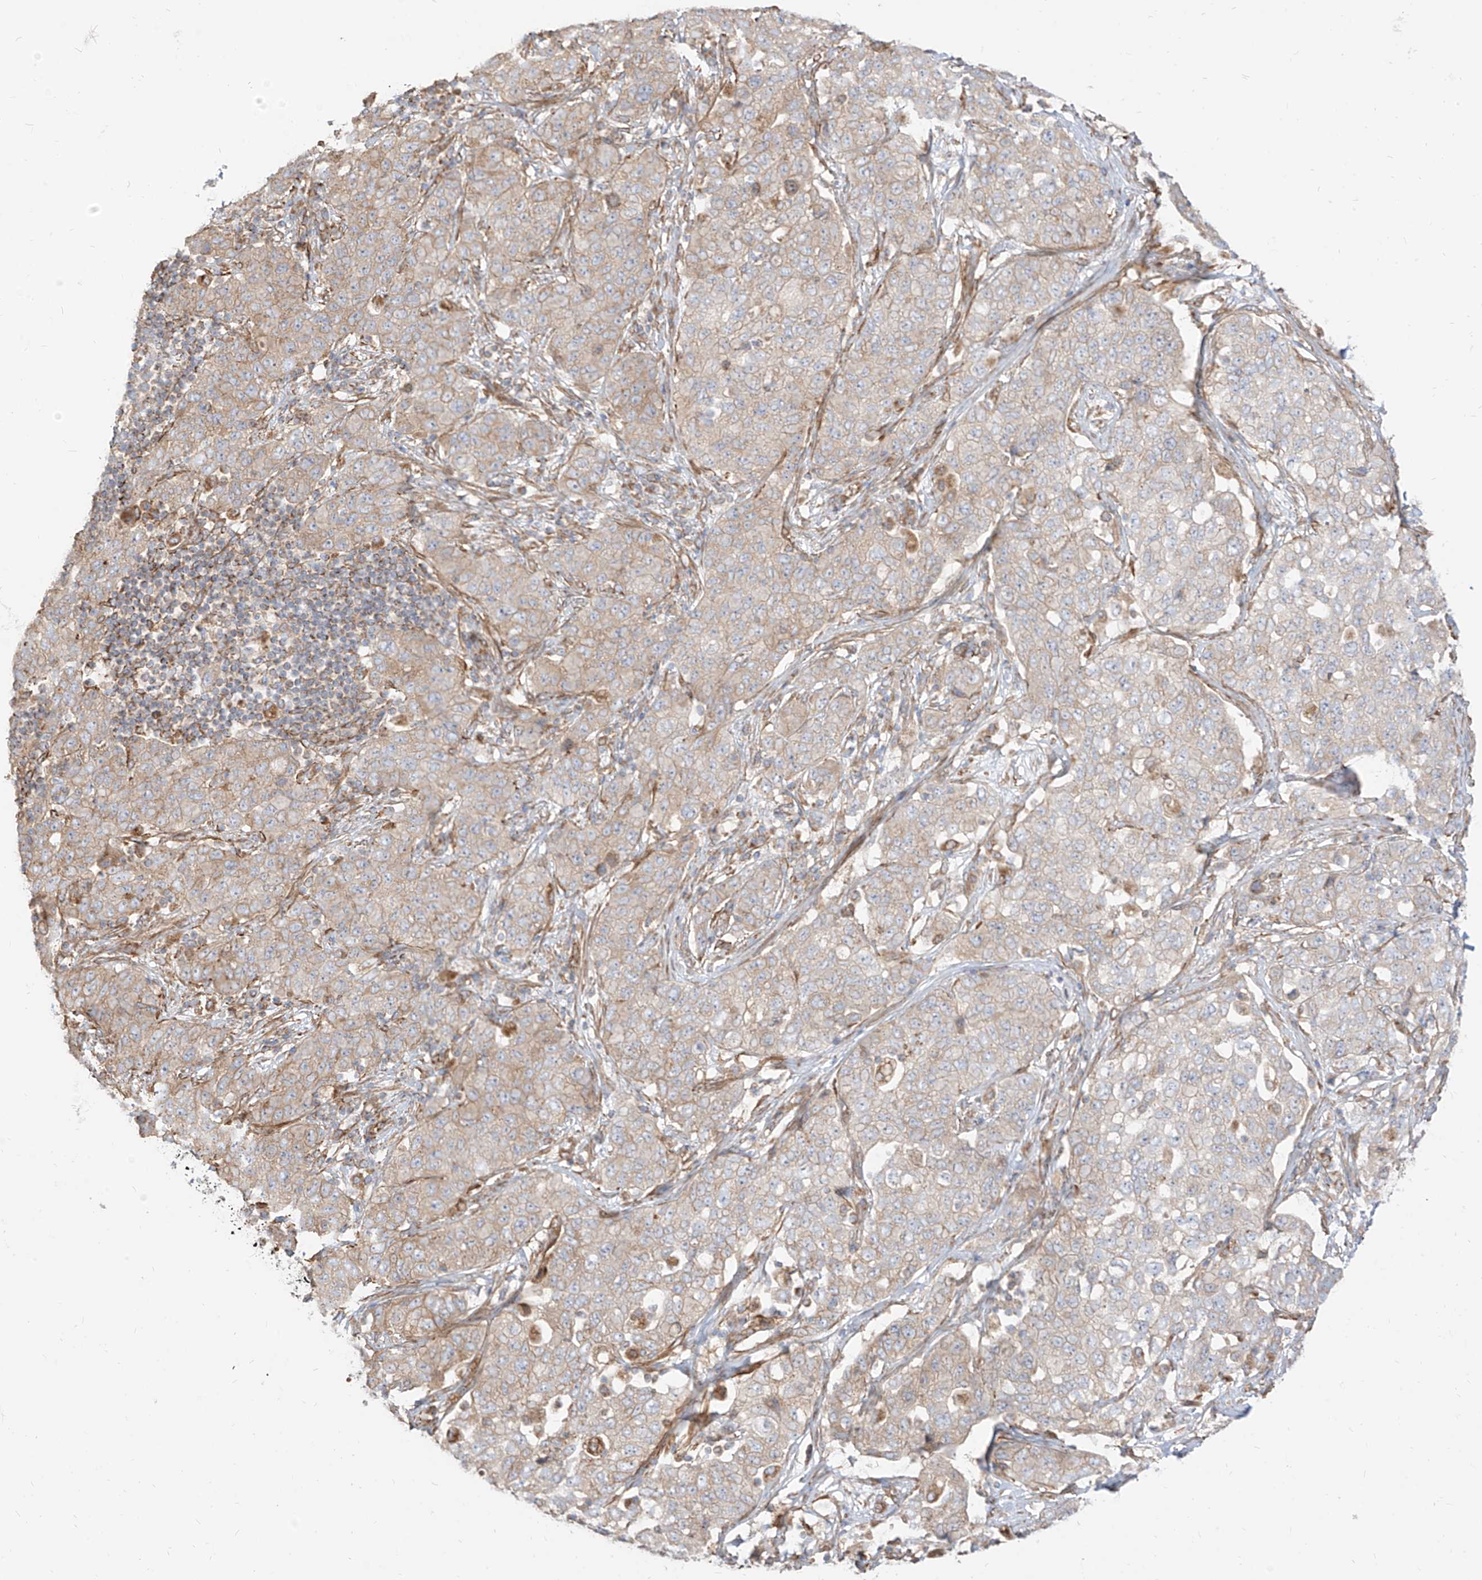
{"staining": {"intensity": "weak", "quantity": "25%-75%", "location": "cytoplasmic/membranous"}, "tissue": "stomach cancer", "cell_type": "Tumor cells", "image_type": "cancer", "snomed": [{"axis": "morphology", "description": "Normal tissue, NOS"}, {"axis": "morphology", "description": "Adenocarcinoma, NOS"}, {"axis": "topography", "description": "Lymph node"}, {"axis": "topography", "description": "Stomach"}], "caption": "DAB (3,3'-diaminobenzidine) immunohistochemical staining of stomach cancer displays weak cytoplasmic/membranous protein staining in about 25%-75% of tumor cells.", "gene": "PLCL1", "patient": {"sex": "male", "age": 48}}